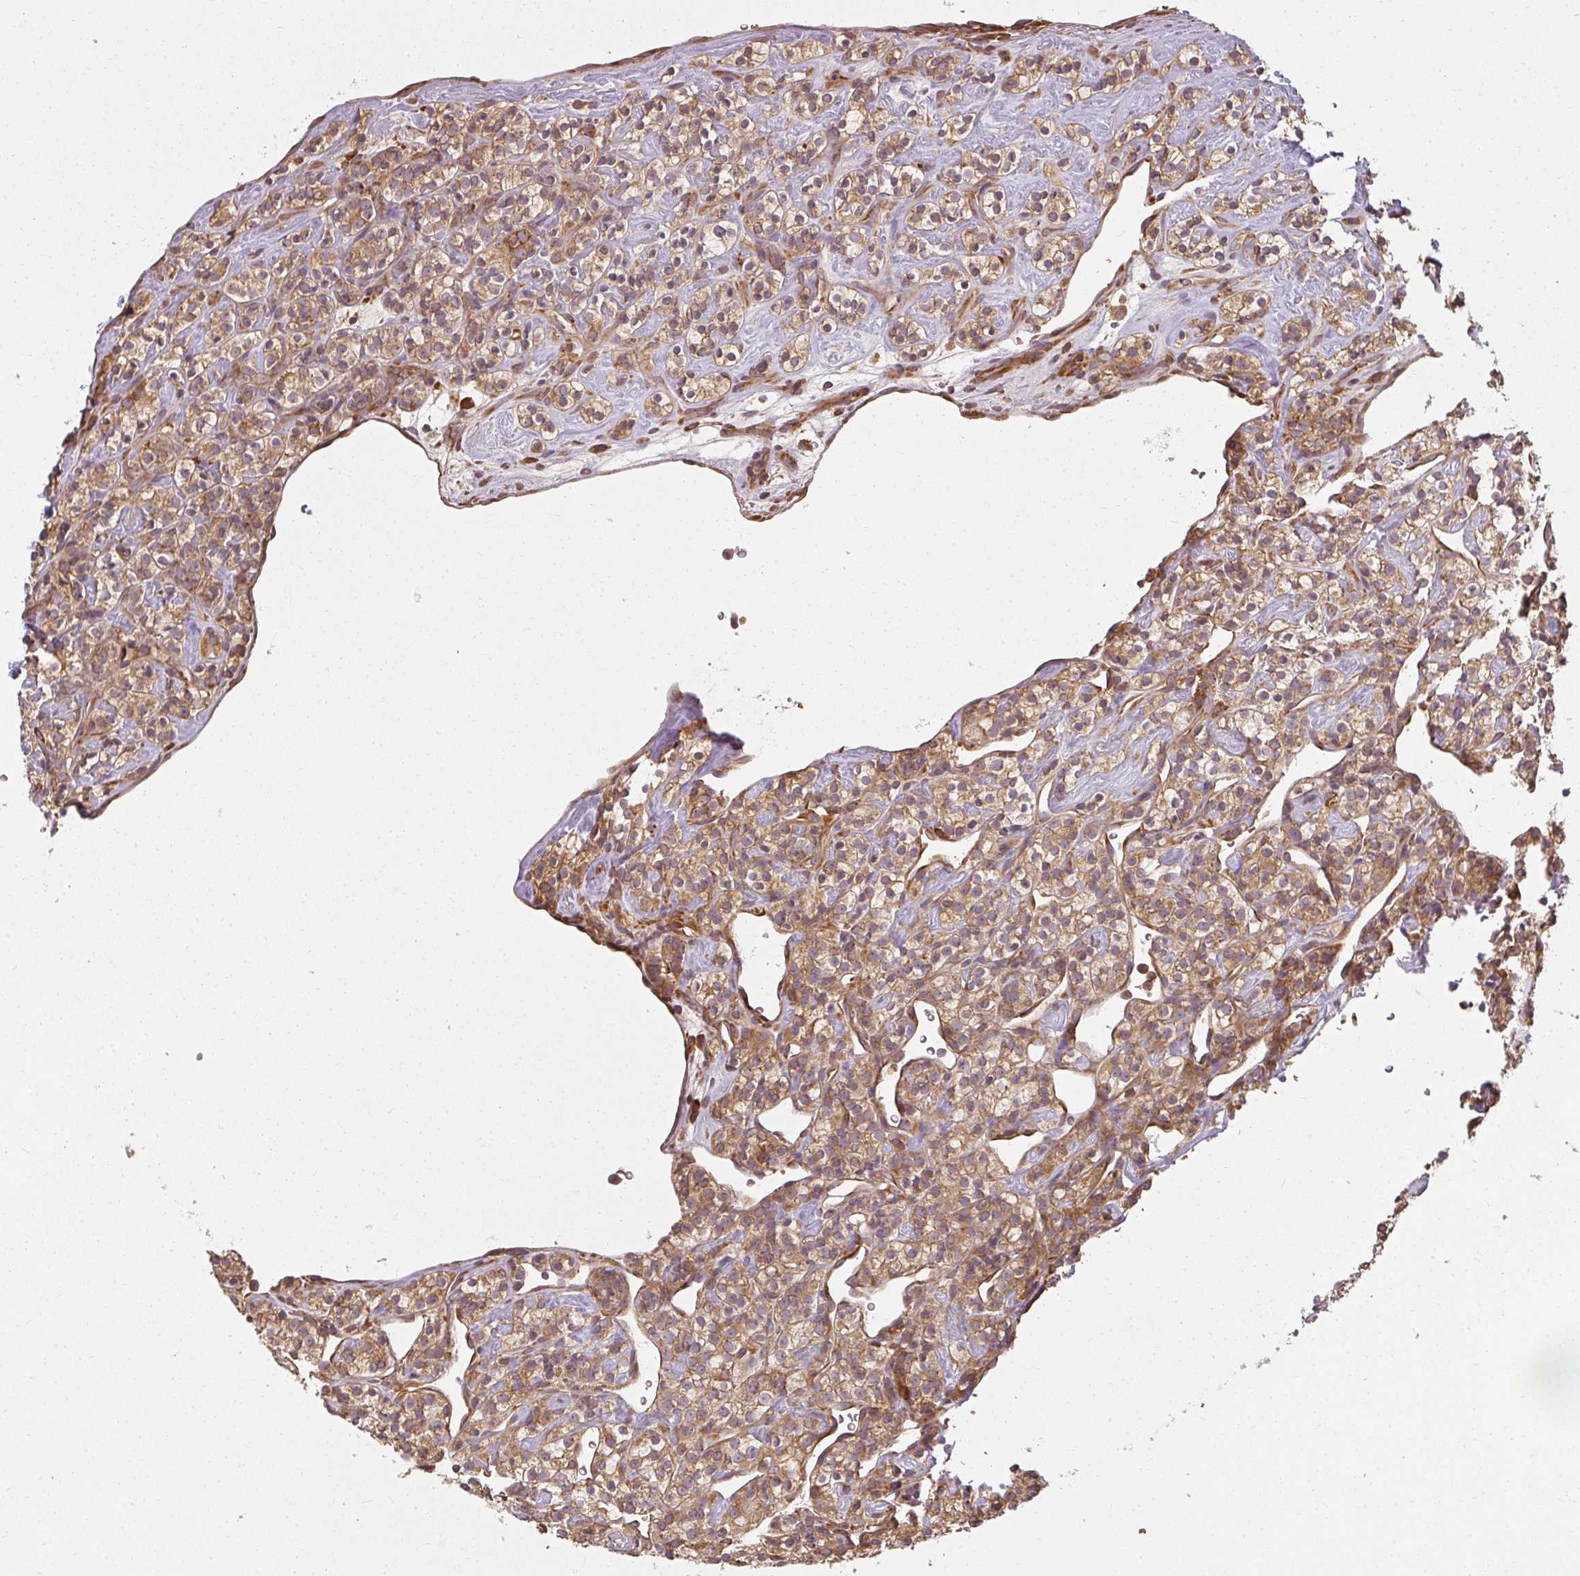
{"staining": {"intensity": "moderate", "quantity": ">75%", "location": "cytoplasmic/membranous,nuclear"}, "tissue": "renal cancer", "cell_type": "Tumor cells", "image_type": "cancer", "snomed": [{"axis": "morphology", "description": "Adenocarcinoma, NOS"}, {"axis": "topography", "description": "Kidney"}], "caption": "Moderate cytoplasmic/membranous and nuclear staining is identified in about >75% of tumor cells in renal adenocarcinoma.", "gene": "RPL24", "patient": {"sex": "male", "age": 77}}